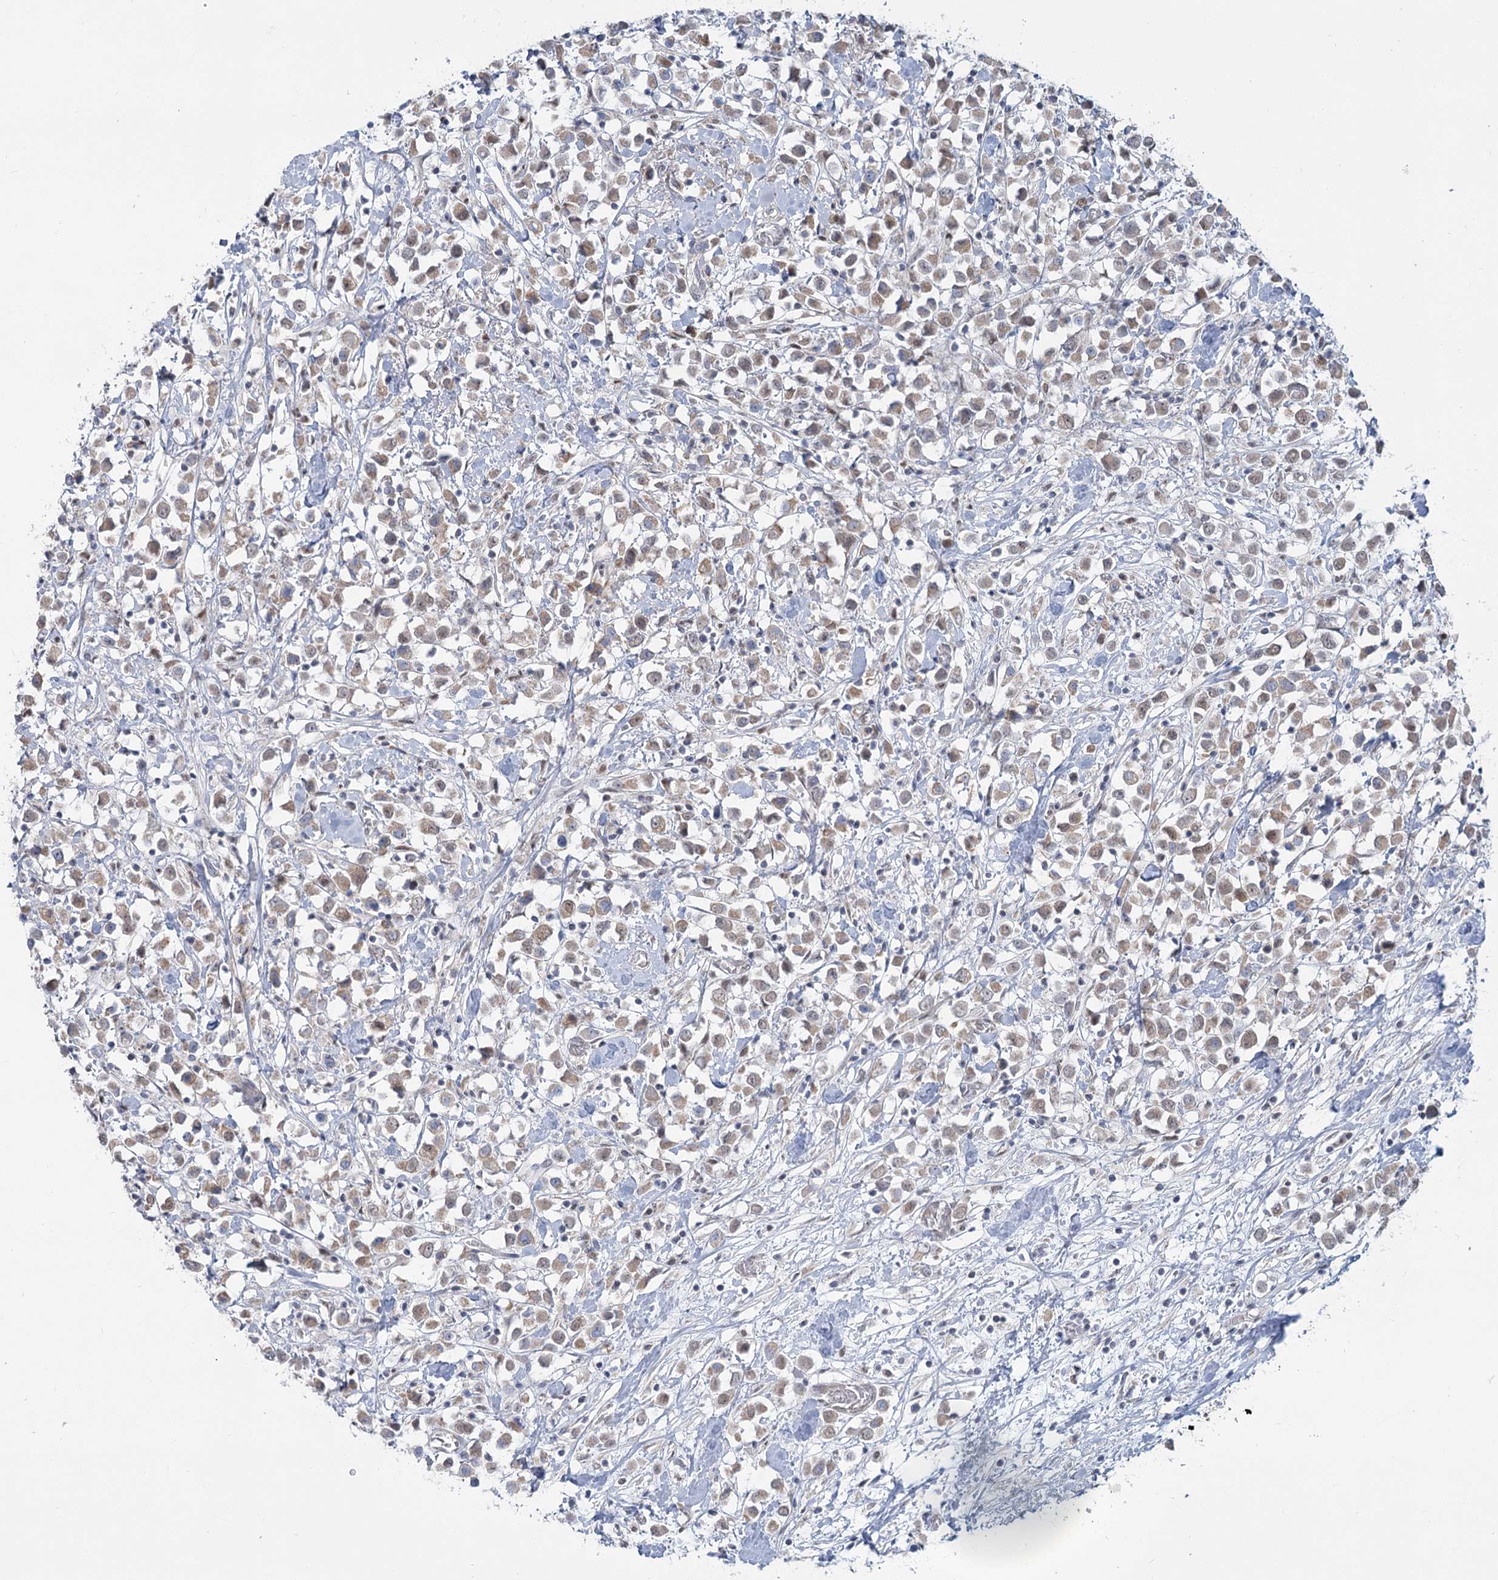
{"staining": {"intensity": "weak", "quantity": "25%-75%", "location": "cytoplasmic/membranous,nuclear"}, "tissue": "breast cancer", "cell_type": "Tumor cells", "image_type": "cancer", "snomed": [{"axis": "morphology", "description": "Duct carcinoma"}, {"axis": "topography", "description": "Breast"}], "caption": "Breast cancer (invasive ductal carcinoma) tissue displays weak cytoplasmic/membranous and nuclear staining in approximately 25%-75% of tumor cells, visualized by immunohistochemistry.", "gene": "MTG1", "patient": {"sex": "female", "age": 61}}